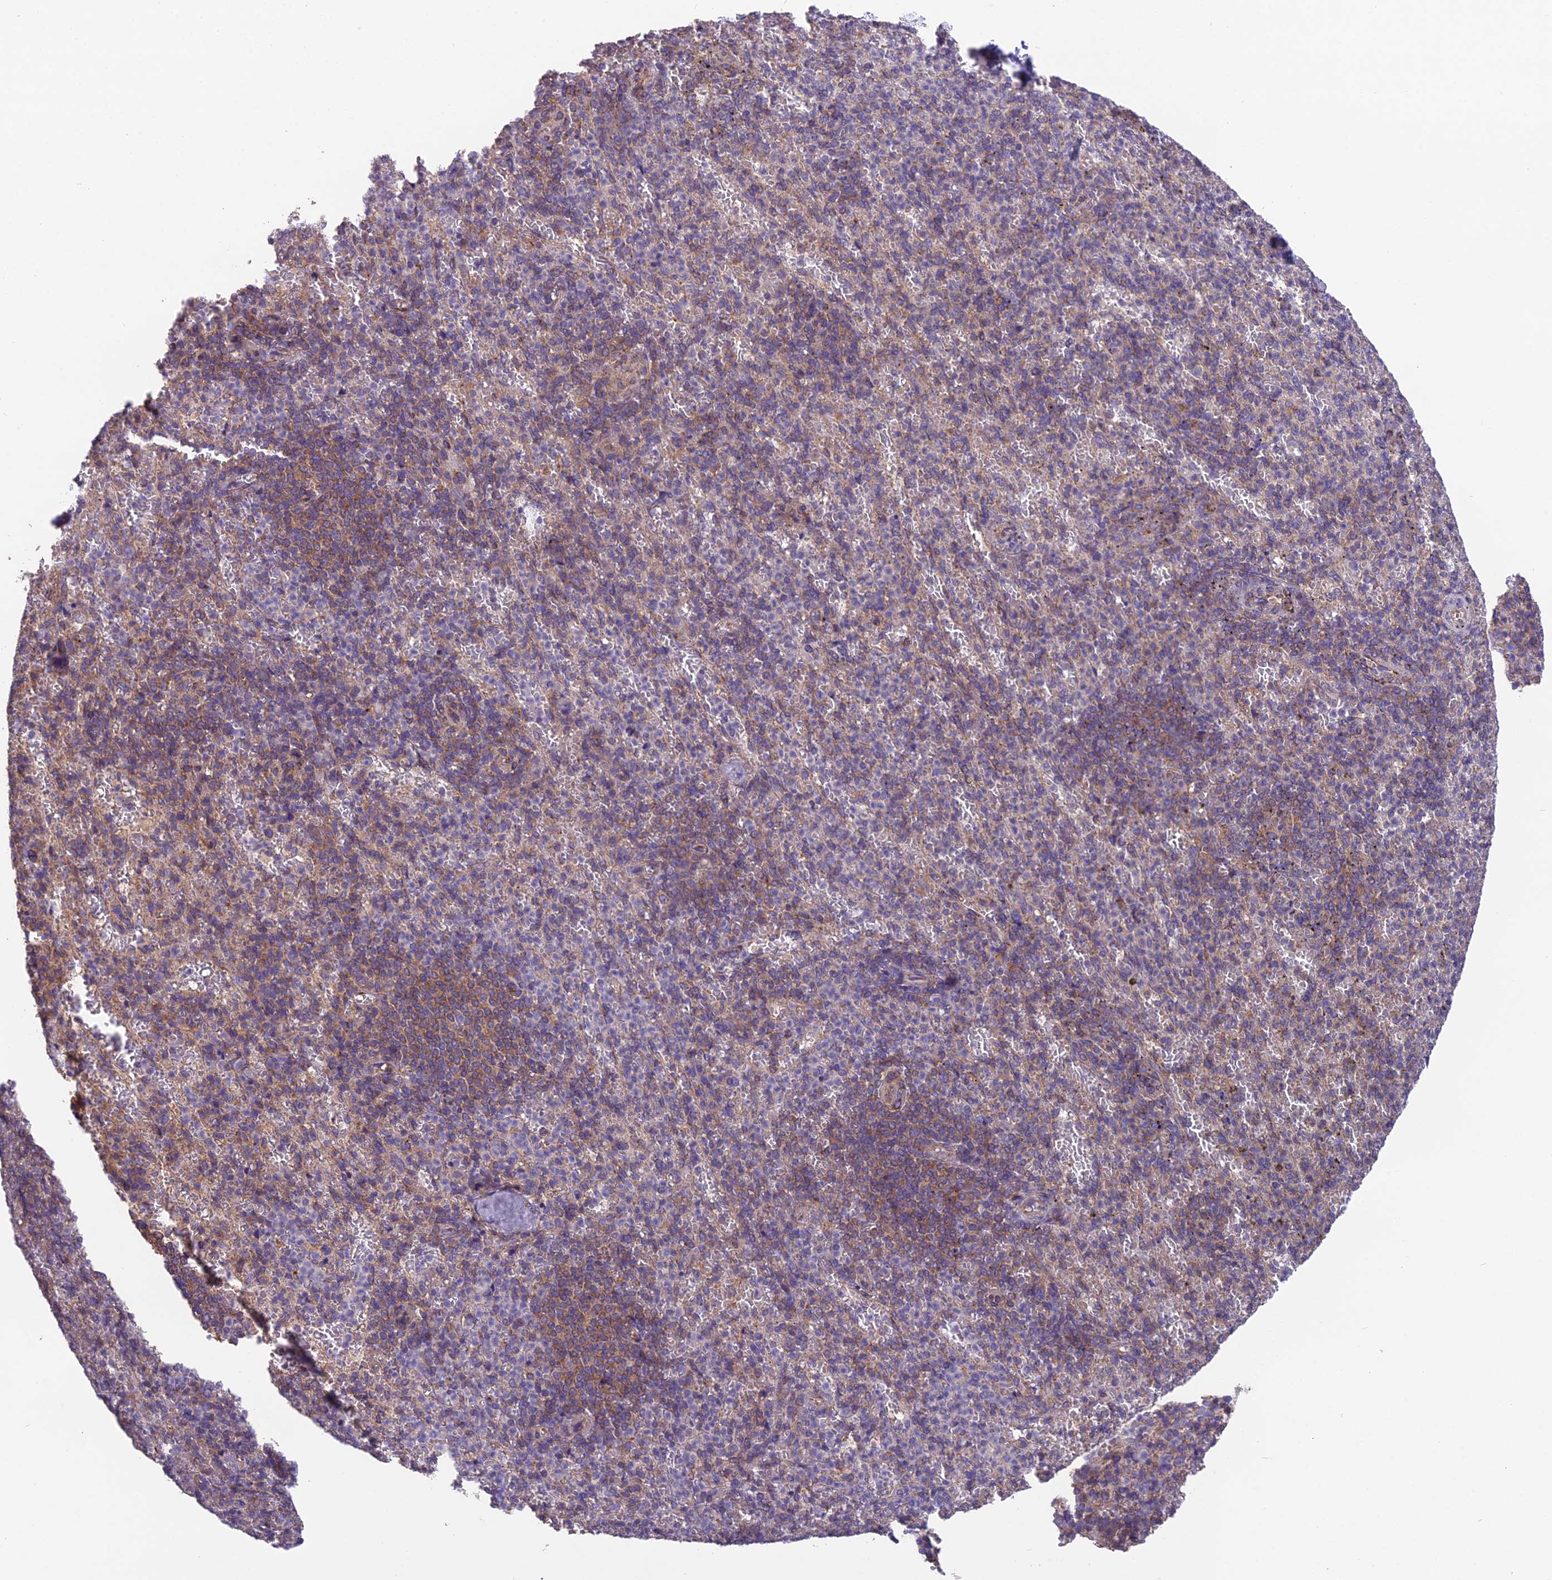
{"staining": {"intensity": "moderate", "quantity": "<25%", "location": "cytoplasmic/membranous"}, "tissue": "spleen", "cell_type": "Cells in red pulp", "image_type": "normal", "snomed": [{"axis": "morphology", "description": "Normal tissue, NOS"}, {"axis": "topography", "description": "Spleen"}], "caption": "Immunohistochemical staining of benign human spleen shows moderate cytoplasmic/membranous protein staining in about <25% of cells in red pulp. (brown staining indicates protein expression, while blue staining denotes nuclei).", "gene": "BLOC1S4", "patient": {"sex": "female", "age": 74}}